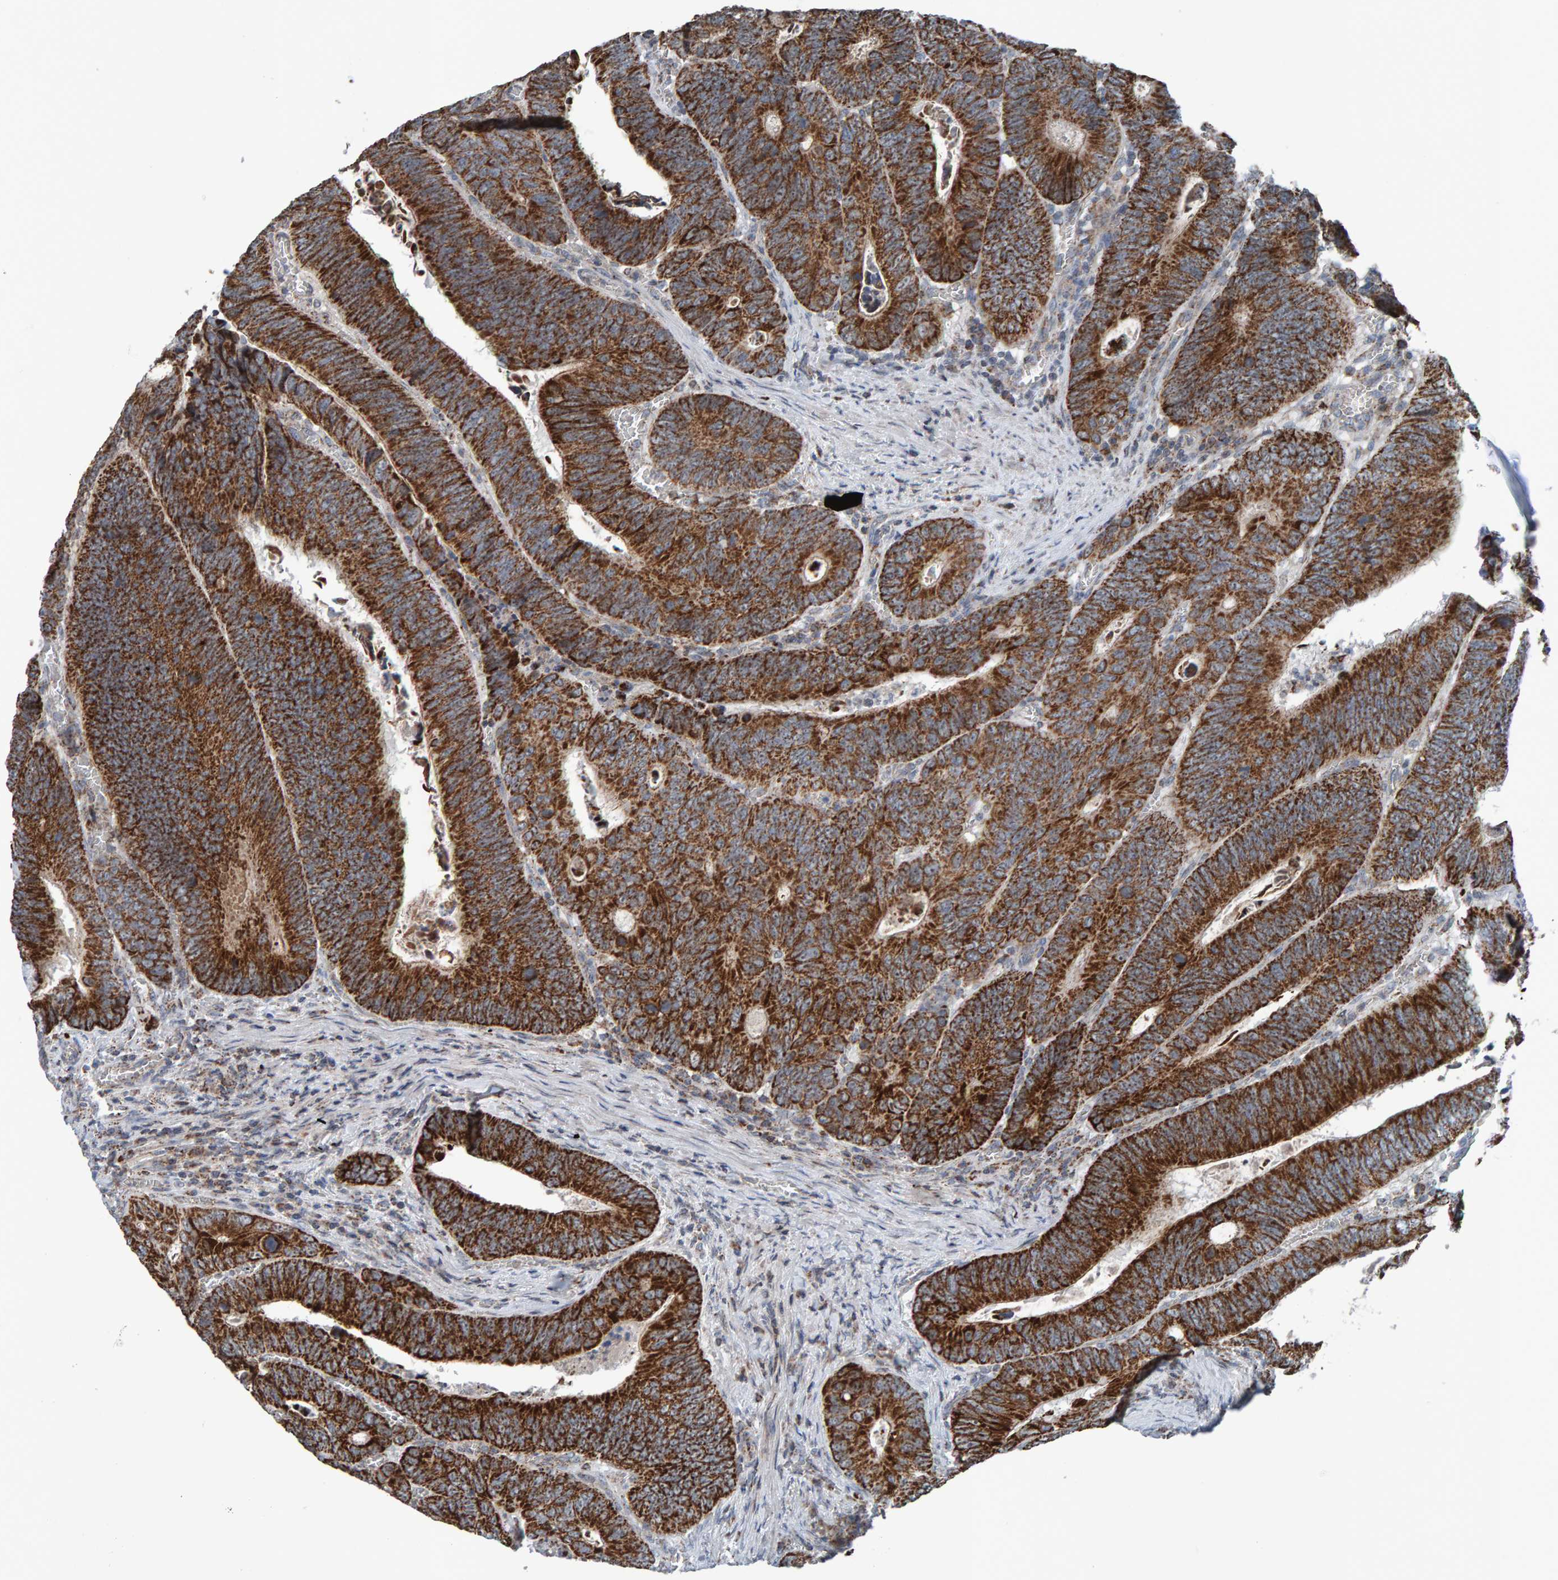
{"staining": {"intensity": "strong", "quantity": ">75%", "location": "cytoplasmic/membranous"}, "tissue": "colorectal cancer", "cell_type": "Tumor cells", "image_type": "cancer", "snomed": [{"axis": "morphology", "description": "Inflammation, NOS"}, {"axis": "morphology", "description": "Adenocarcinoma, NOS"}, {"axis": "topography", "description": "Colon"}], "caption": "Immunohistochemistry (IHC) (DAB (3,3'-diaminobenzidine)) staining of human colorectal adenocarcinoma exhibits strong cytoplasmic/membranous protein expression in approximately >75% of tumor cells.", "gene": "ZNF48", "patient": {"sex": "male", "age": 72}}